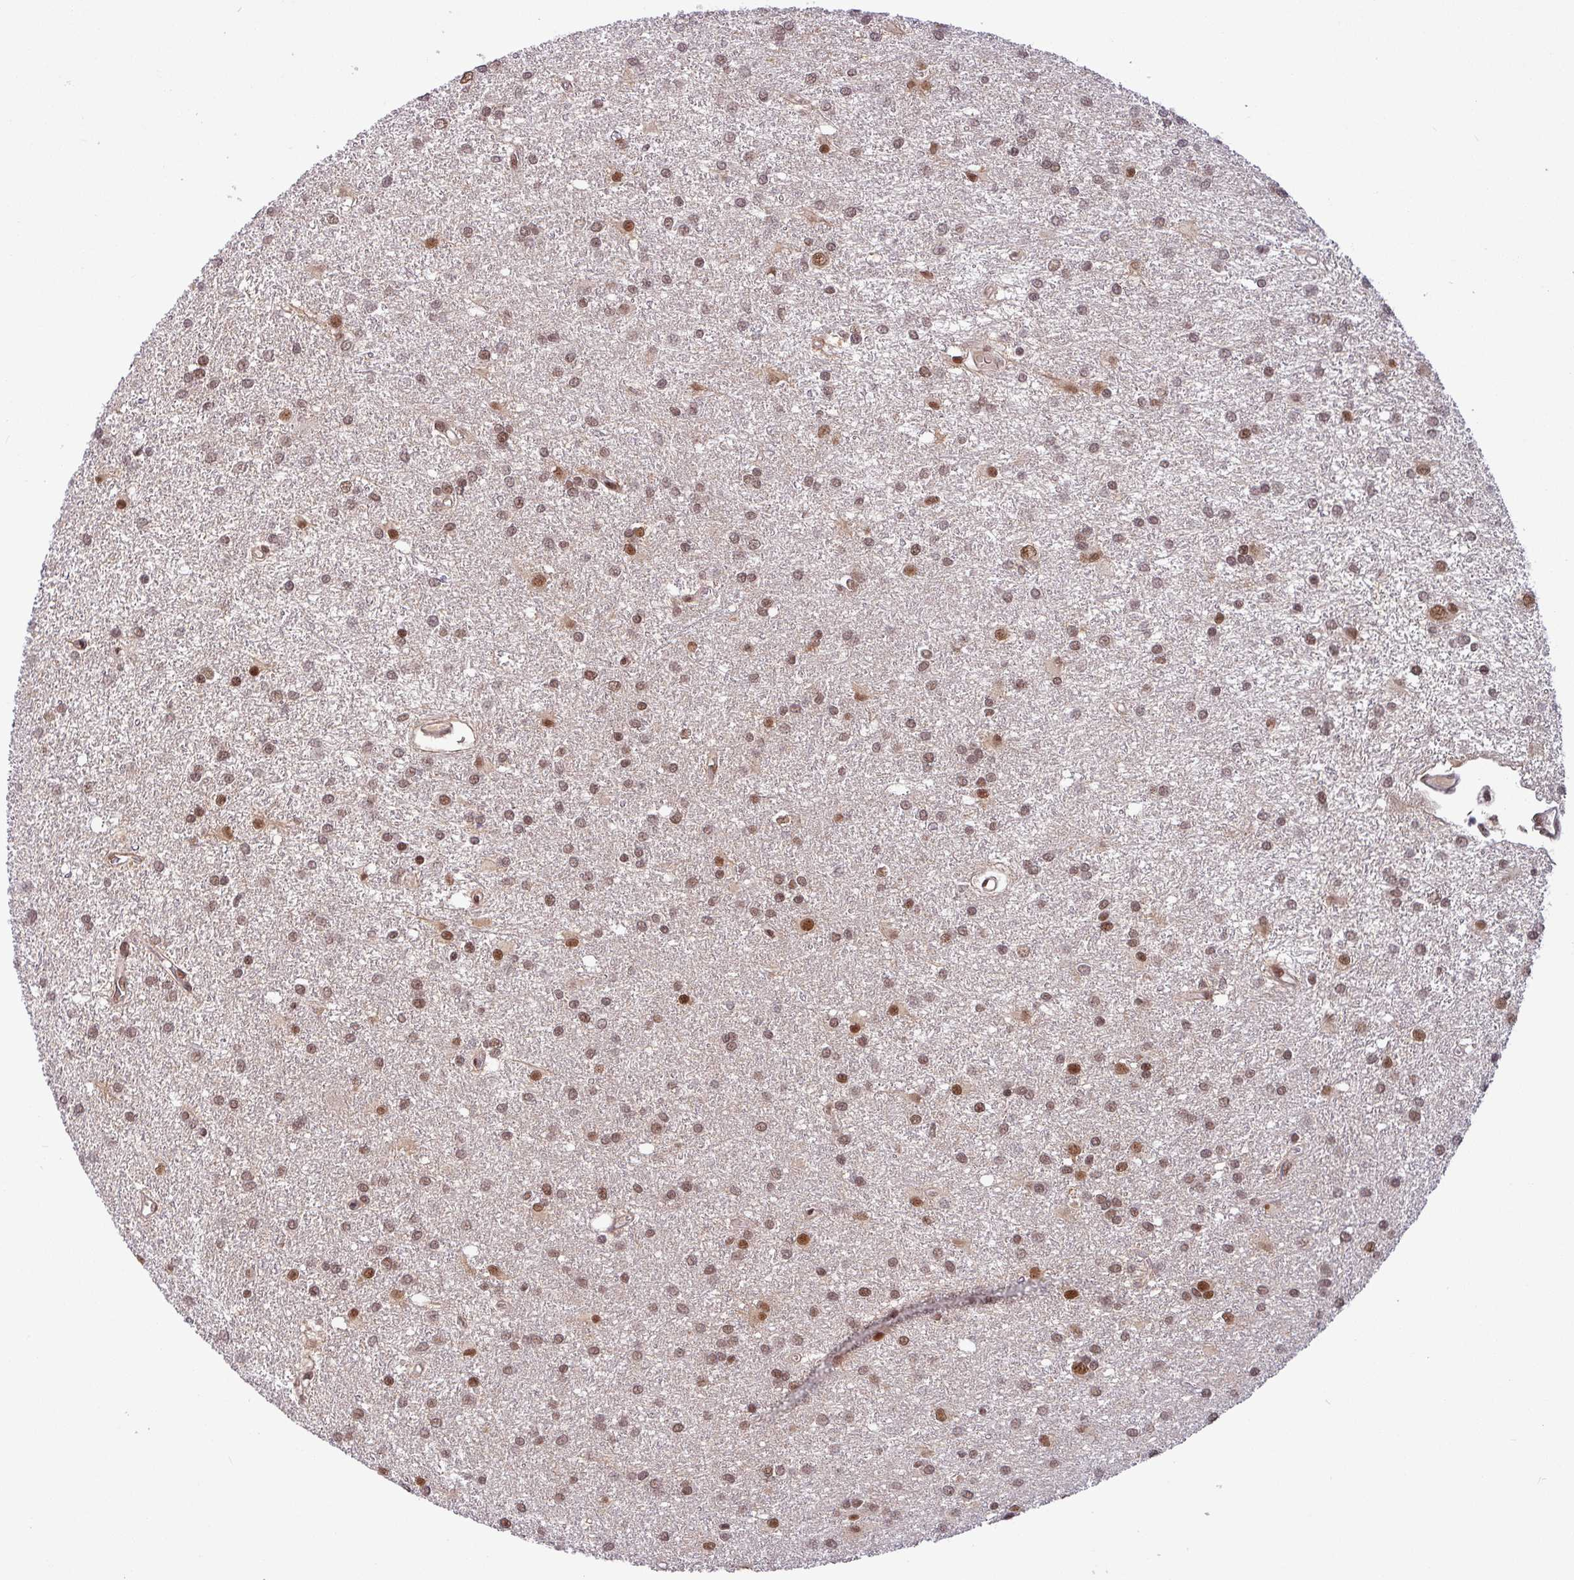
{"staining": {"intensity": "moderate", "quantity": ">75%", "location": "nuclear"}, "tissue": "glioma", "cell_type": "Tumor cells", "image_type": "cancer", "snomed": [{"axis": "morphology", "description": "Glioma, malignant, High grade"}, {"axis": "topography", "description": "Brain"}], "caption": "Protein positivity by IHC reveals moderate nuclear positivity in about >75% of tumor cells in glioma. Nuclei are stained in blue.", "gene": "SRSF2", "patient": {"sex": "female", "age": 50}}